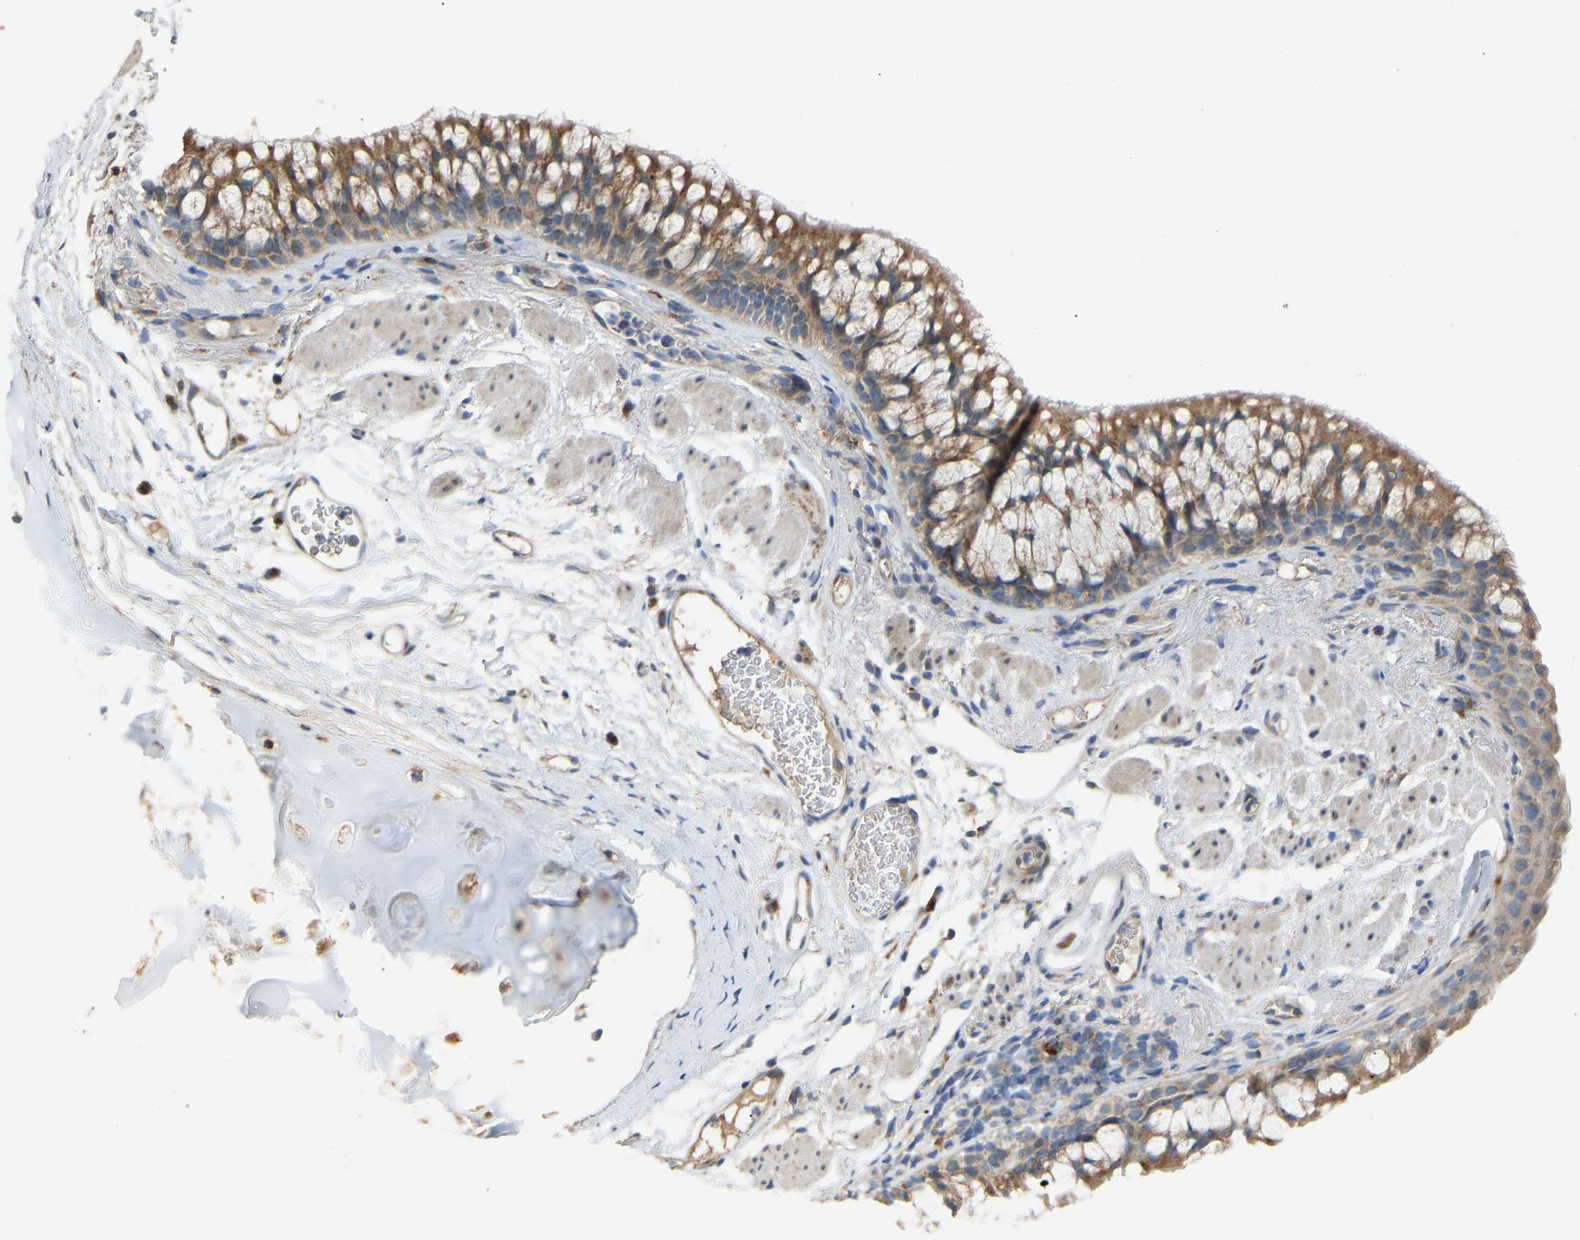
{"staining": {"intensity": "moderate", "quantity": ">75%", "location": "cytoplasmic/membranous"}, "tissue": "bronchus", "cell_type": "Respiratory epithelial cells", "image_type": "normal", "snomed": [{"axis": "morphology", "description": "Normal tissue, NOS"}, {"axis": "topography", "description": "Cartilage tissue"}, {"axis": "topography", "description": "Bronchus"}], "caption": "This histopathology image shows IHC staining of benign human bronchus, with medium moderate cytoplasmic/membranous positivity in approximately >75% of respiratory epithelial cells.", "gene": "RGP1", "patient": {"sex": "female", "age": 53}}